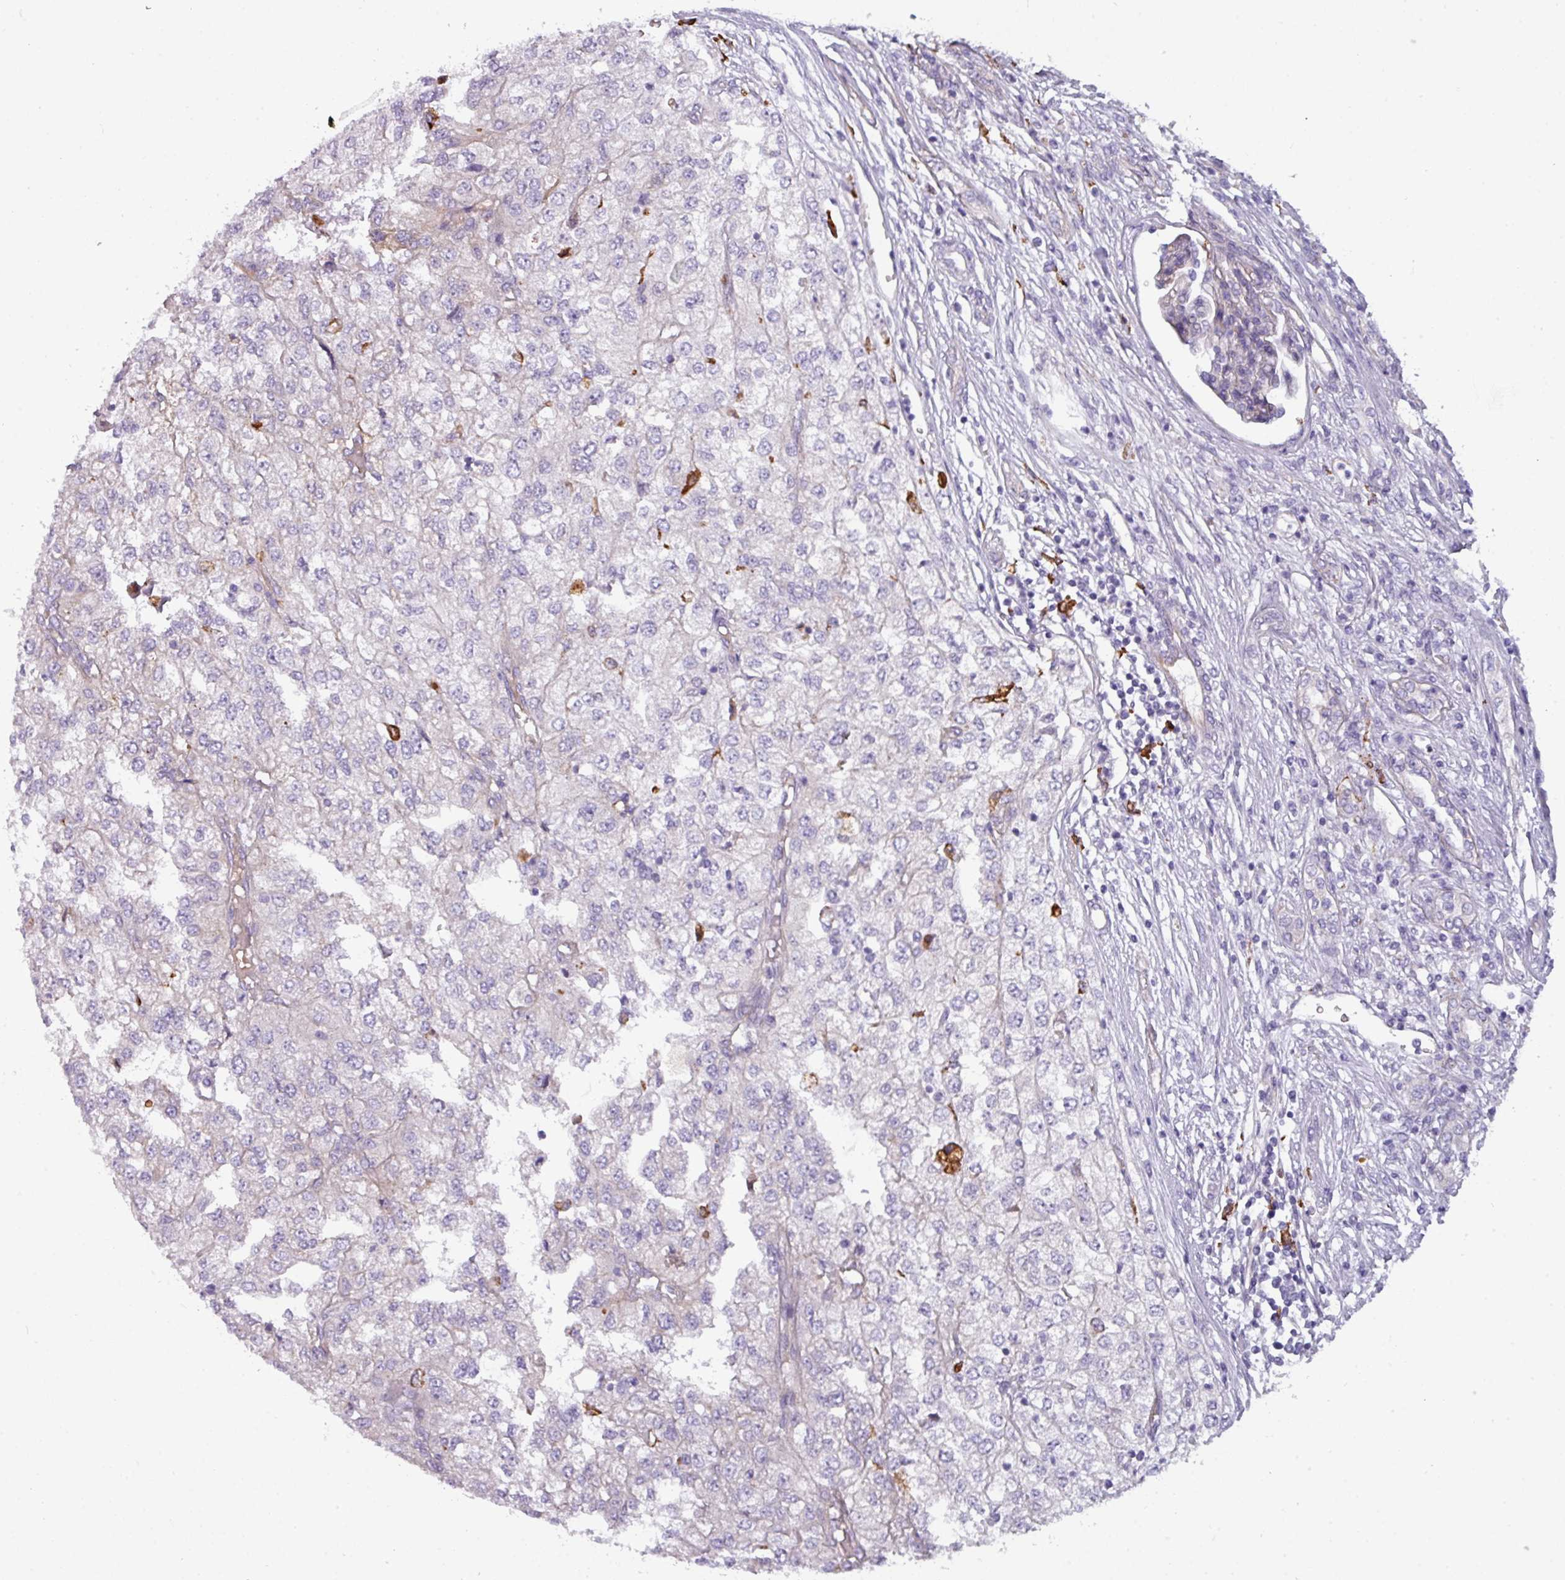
{"staining": {"intensity": "negative", "quantity": "none", "location": "none"}, "tissue": "renal cancer", "cell_type": "Tumor cells", "image_type": "cancer", "snomed": [{"axis": "morphology", "description": "Adenocarcinoma, NOS"}, {"axis": "topography", "description": "Kidney"}], "caption": "Immunohistochemistry of adenocarcinoma (renal) shows no staining in tumor cells. Brightfield microscopy of IHC stained with DAB (3,3'-diaminobenzidine) (brown) and hematoxylin (blue), captured at high magnification.", "gene": "BUD23", "patient": {"sex": "female", "age": 54}}